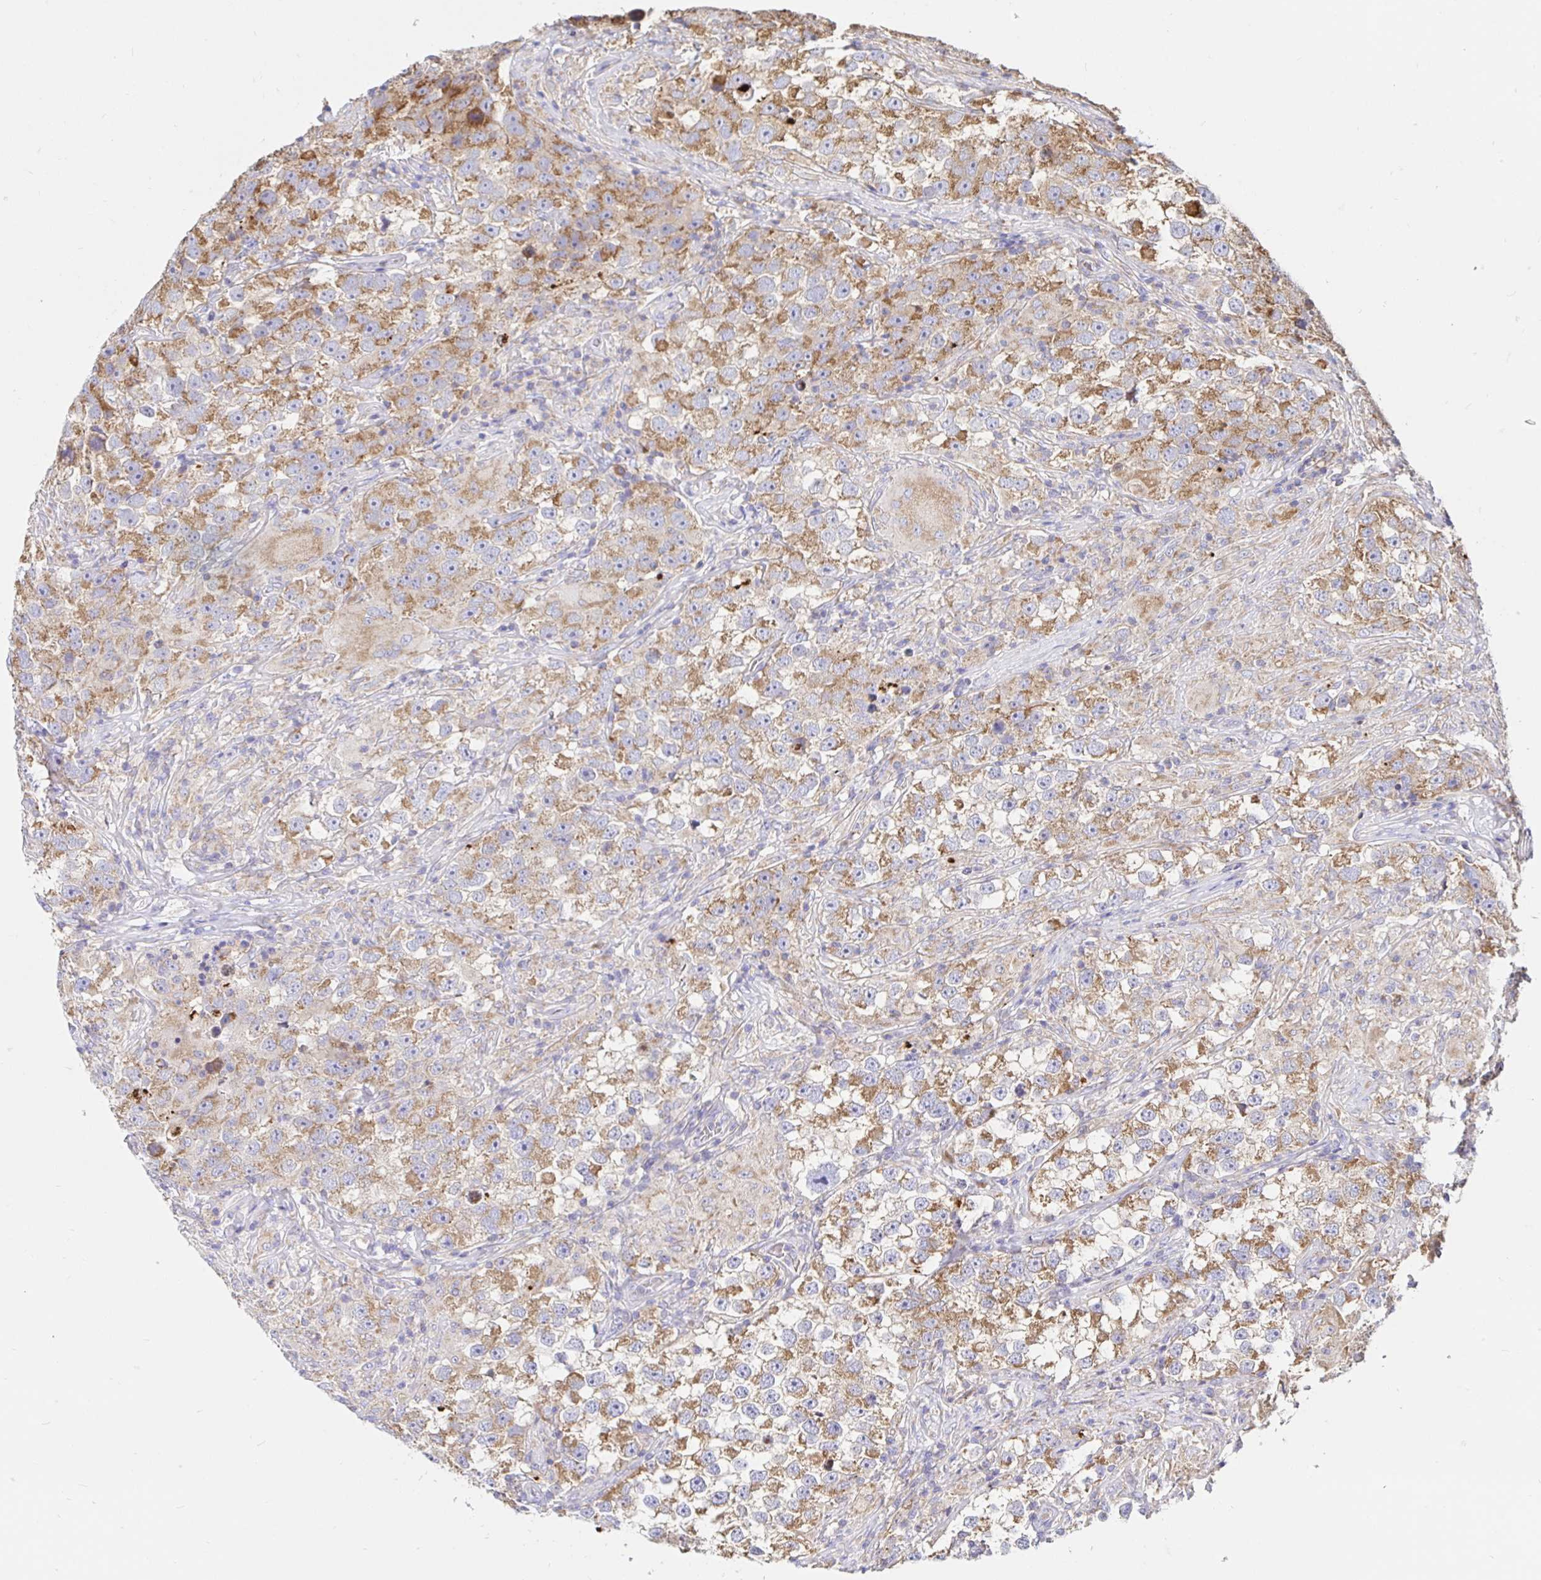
{"staining": {"intensity": "moderate", "quantity": ">75%", "location": "cytoplasmic/membranous"}, "tissue": "testis cancer", "cell_type": "Tumor cells", "image_type": "cancer", "snomed": [{"axis": "morphology", "description": "Seminoma, NOS"}, {"axis": "topography", "description": "Testis"}], "caption": "Immunohistochemistry of human seminoma (testis) reveals medium levels of moderate cytoplasmic/membranous expression in about >75% of tumor cells.", "gene": "PRDX3", "patient": {"sex": "male", "age": 46}}